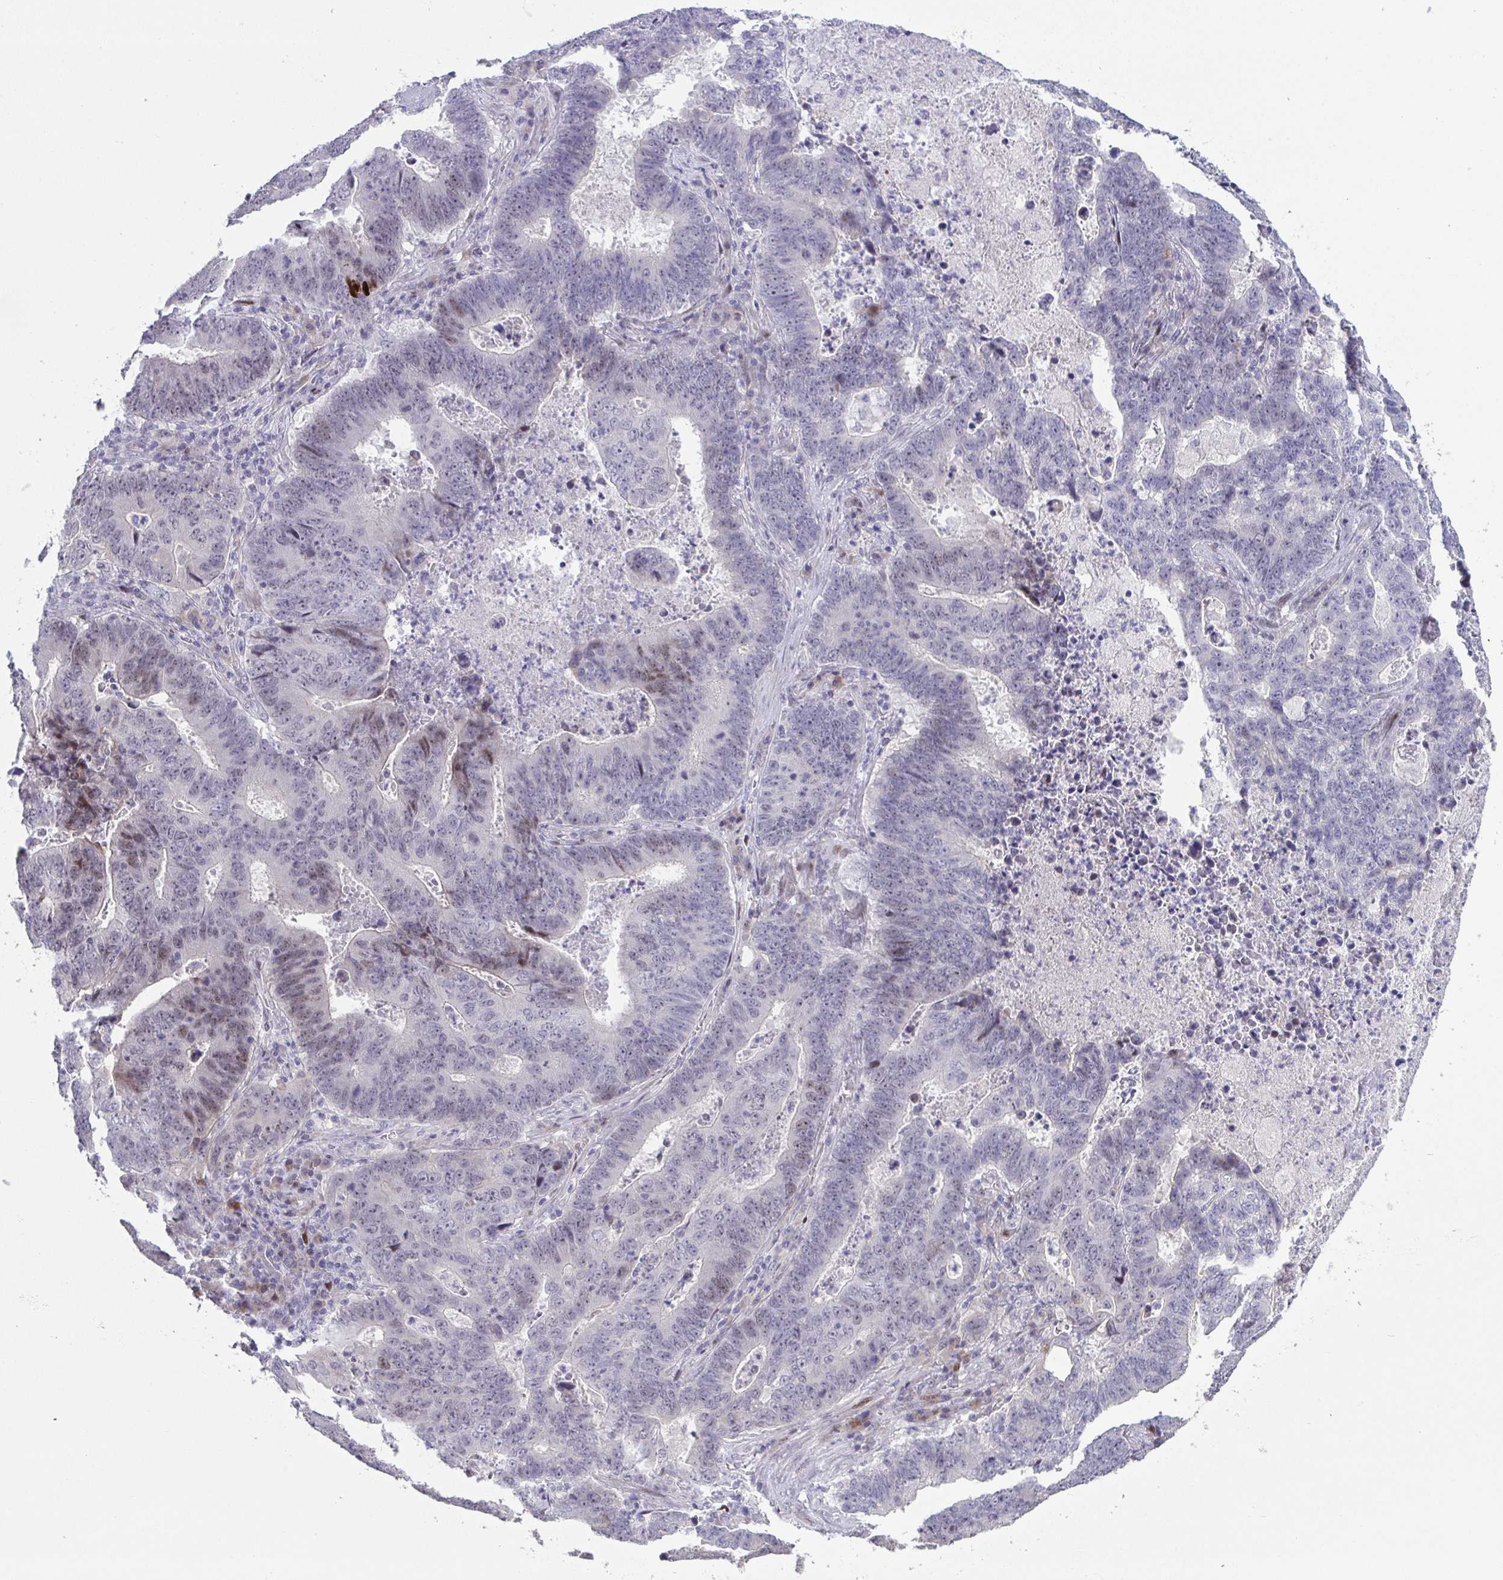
{"staining": {"intensity": "weak", "quantity": "<25%", "location": "nuclear"}, "tissue": "lung cancer", "cell_type": "Tumor cells", "image_type": "cancer", "snomed": [{"axis": "morphology", "description": "Aneuploidy"}, {"axis": "morphology", "description": "Adenocarcinoma, NOS"}, {"axis": "morphology", "description": "Adenocarcinoma primary or metastatic"}, {"axis": "topography", "description": "Lung"}], "caption": "Tumor cells show no significant protein positivity in adenocarcinoma (lung).", "gene": "GALNT16", "patient": {"sex": "female", "age": 75}}